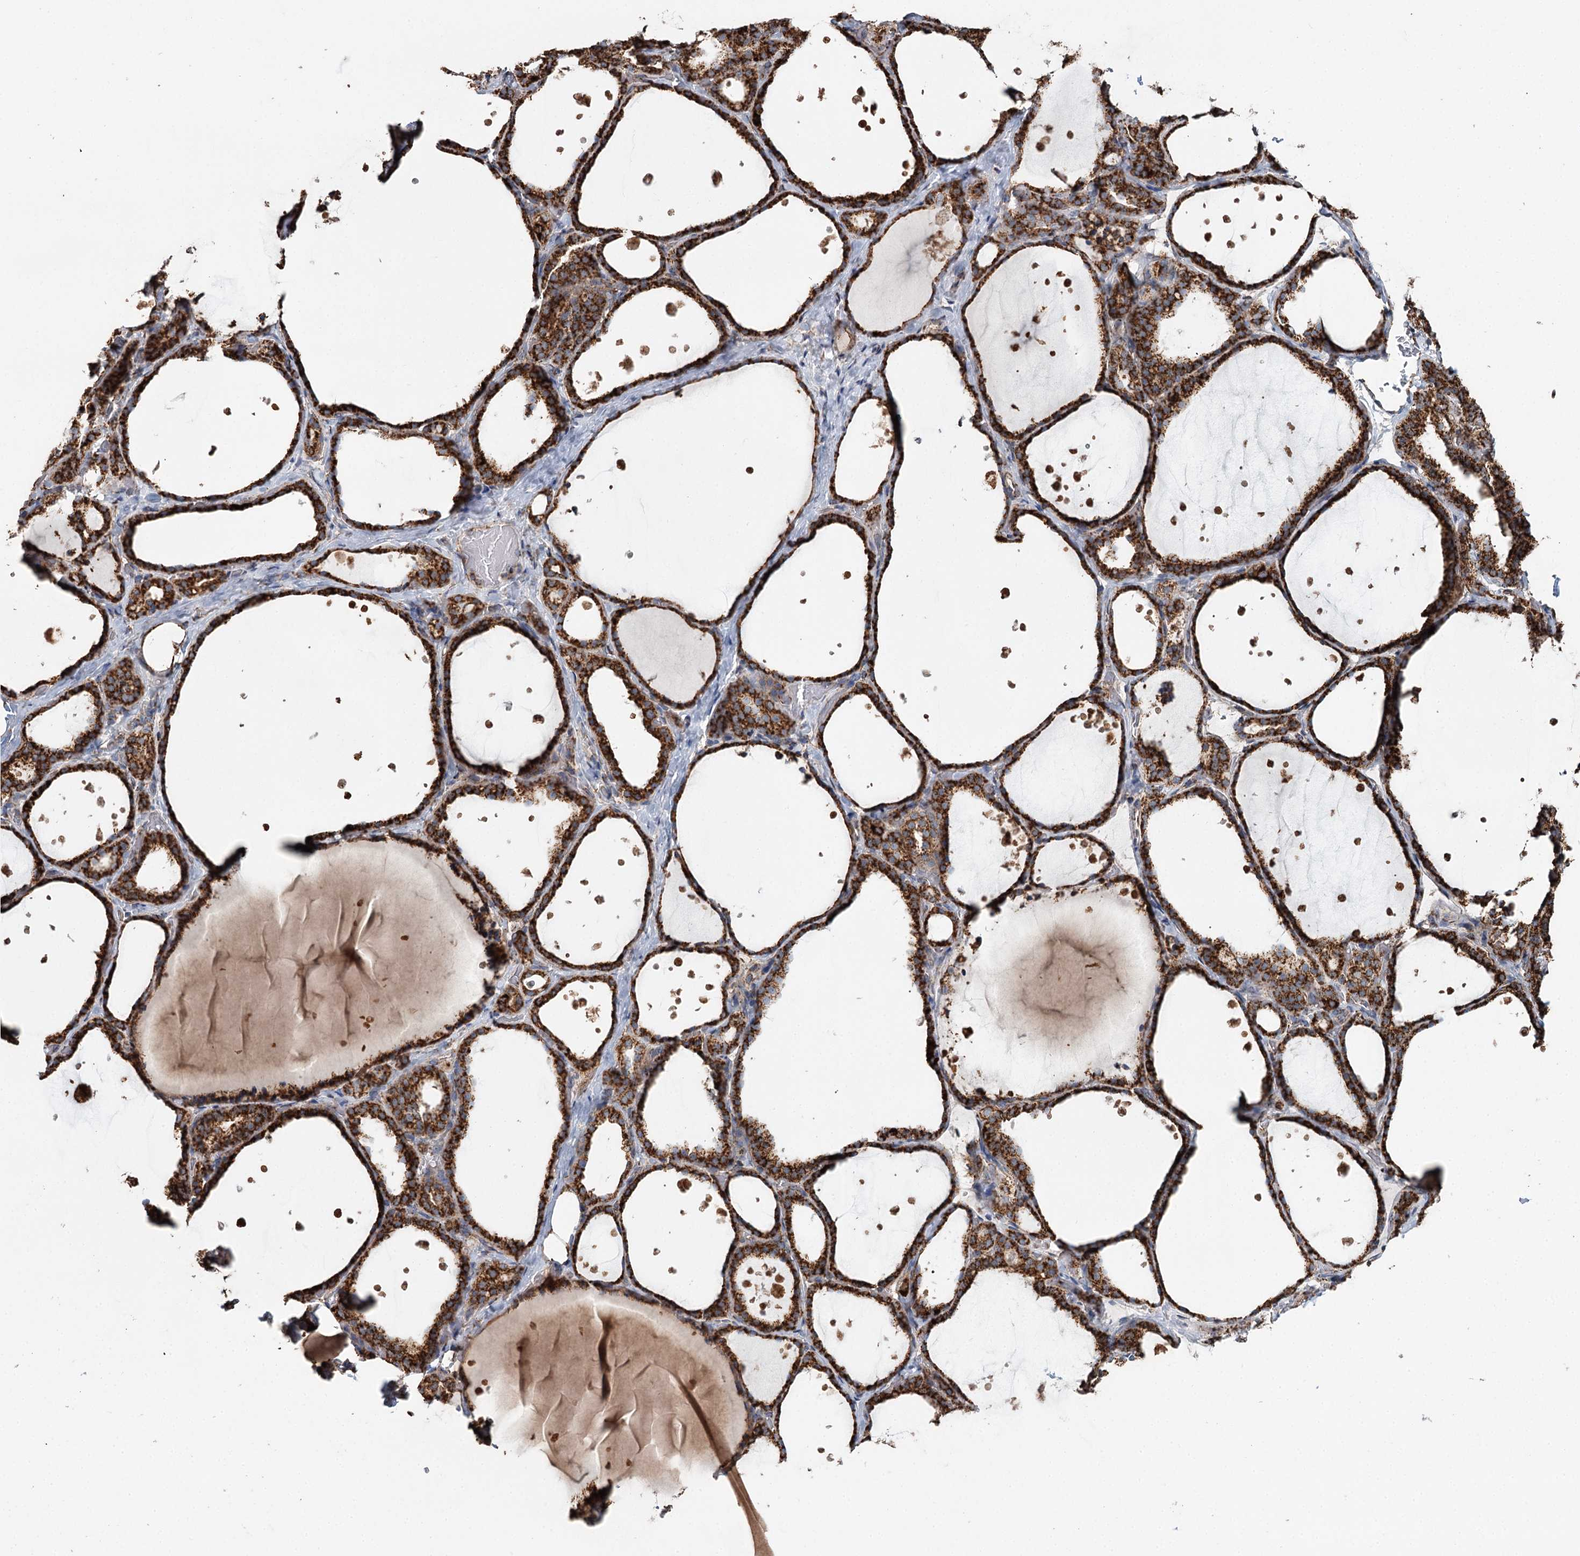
{"staining": {"intensity": "strong", "quantity": ">75%", "location": "cytoplasmic/membranous"}, "tissue": "thyroid gland", "cell_type": "Glandular cells", "image_type": "normal", "snomed": [{"axis": "morphology", "description": "Normal tissue, NOS"}, {"axis": "topography", "description": "Thyroid gland"}], "caption": "IHC of benign thyroid gland displays high levels of strong cytoplasmic/membranous positivity in approximately >75% of glandular cells.", "gene": "APH1A", "patient": {"sex": "female", "age": 44}}